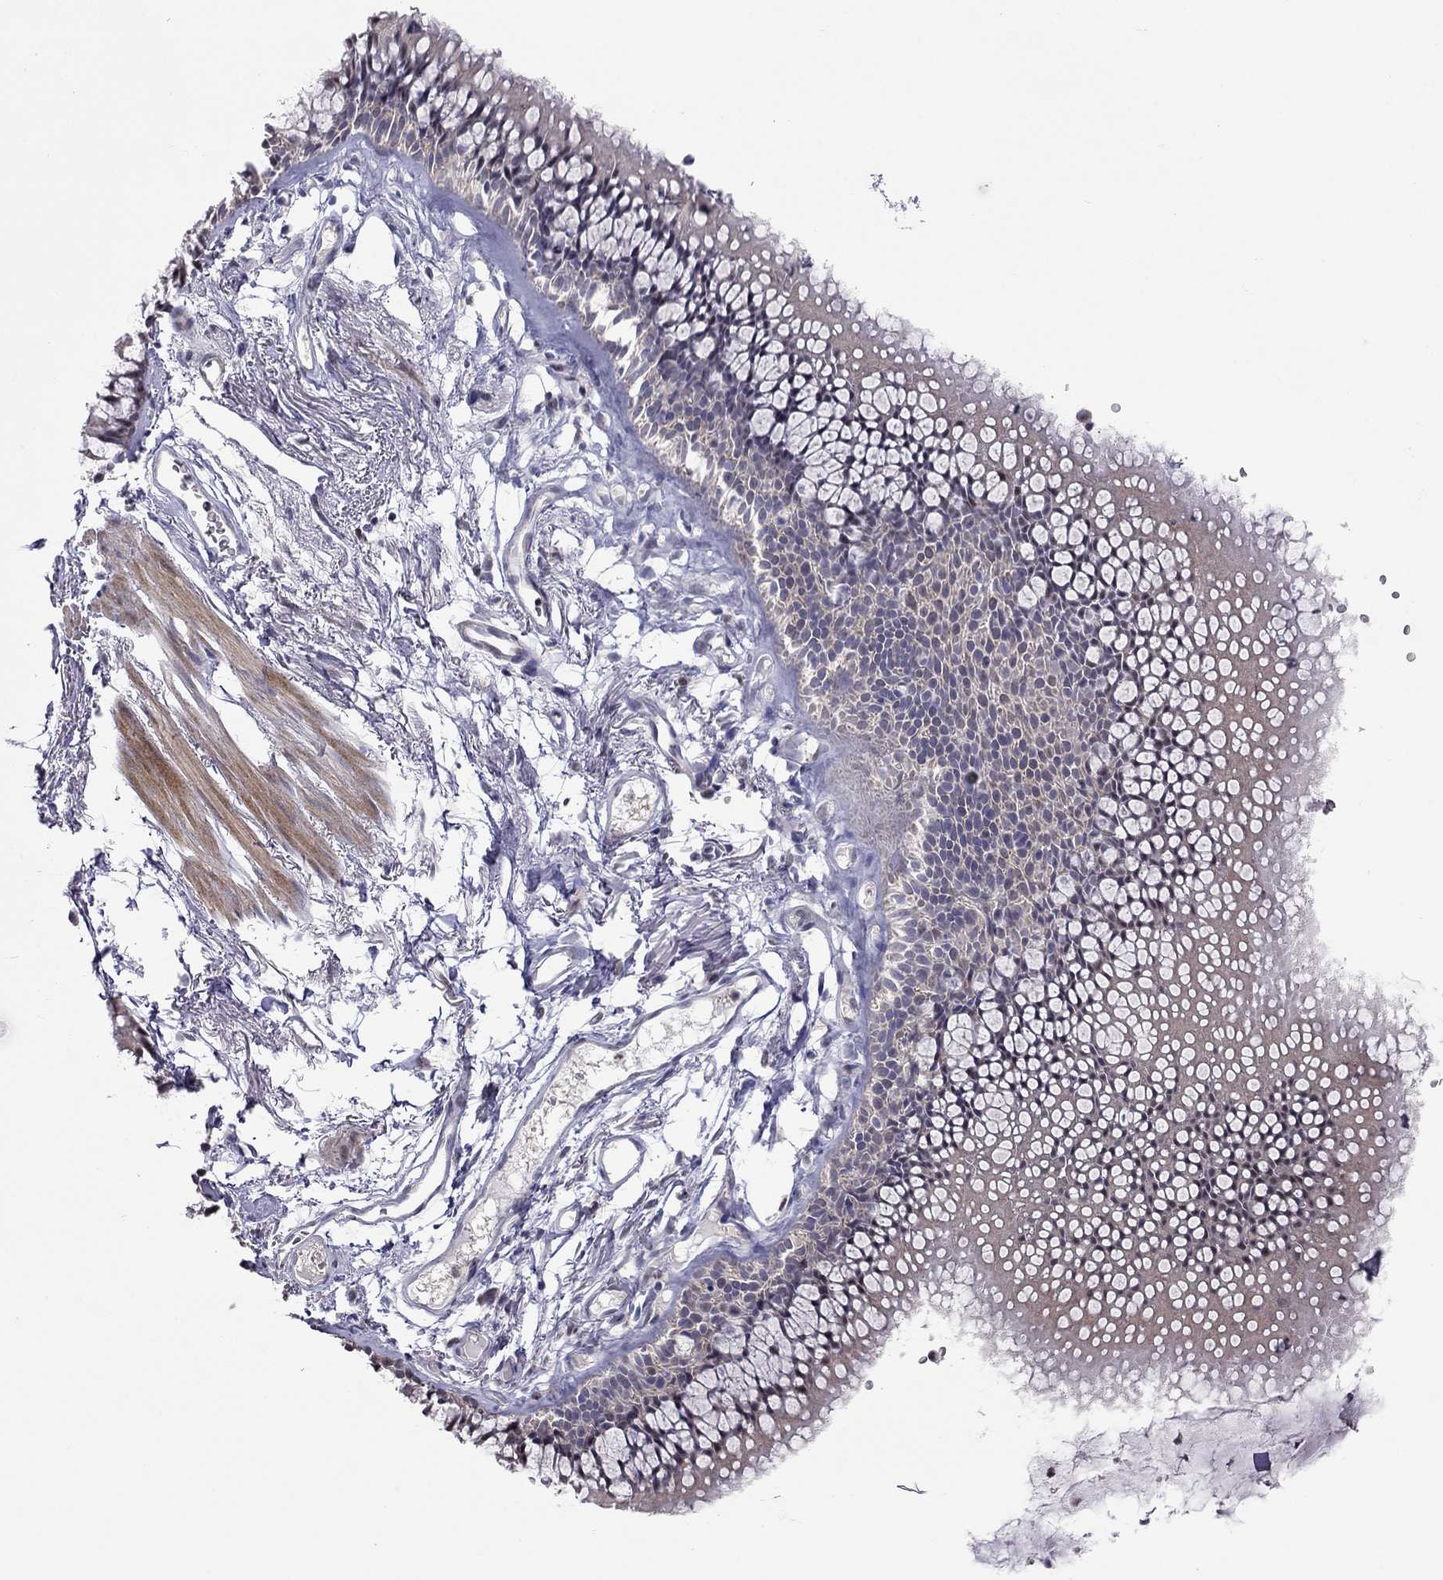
{"staining": {"intensity": "negative", "quantity": "none", "location": "none"}, "tissue": "soft tissue", "cell_type": "Fibroblasts", "image_type": "normal", "snomed": [{"axis": "morphology", "description": "Normal tissue, NOS"}, {"axis": "topography", "description": "Cartilage tissue"}, {"axis": "topography", "description": "Bronchus"}], "caption": "The micrograph shows no staining of fibroblasts in benign soft tissue. (Brightfield microscopy of DAB (3,3'-diaminobenzidine) immunohistochemistry at high magnification).", "gene": "LRRC39", "patient": {"sex": "female", "age": 79}}